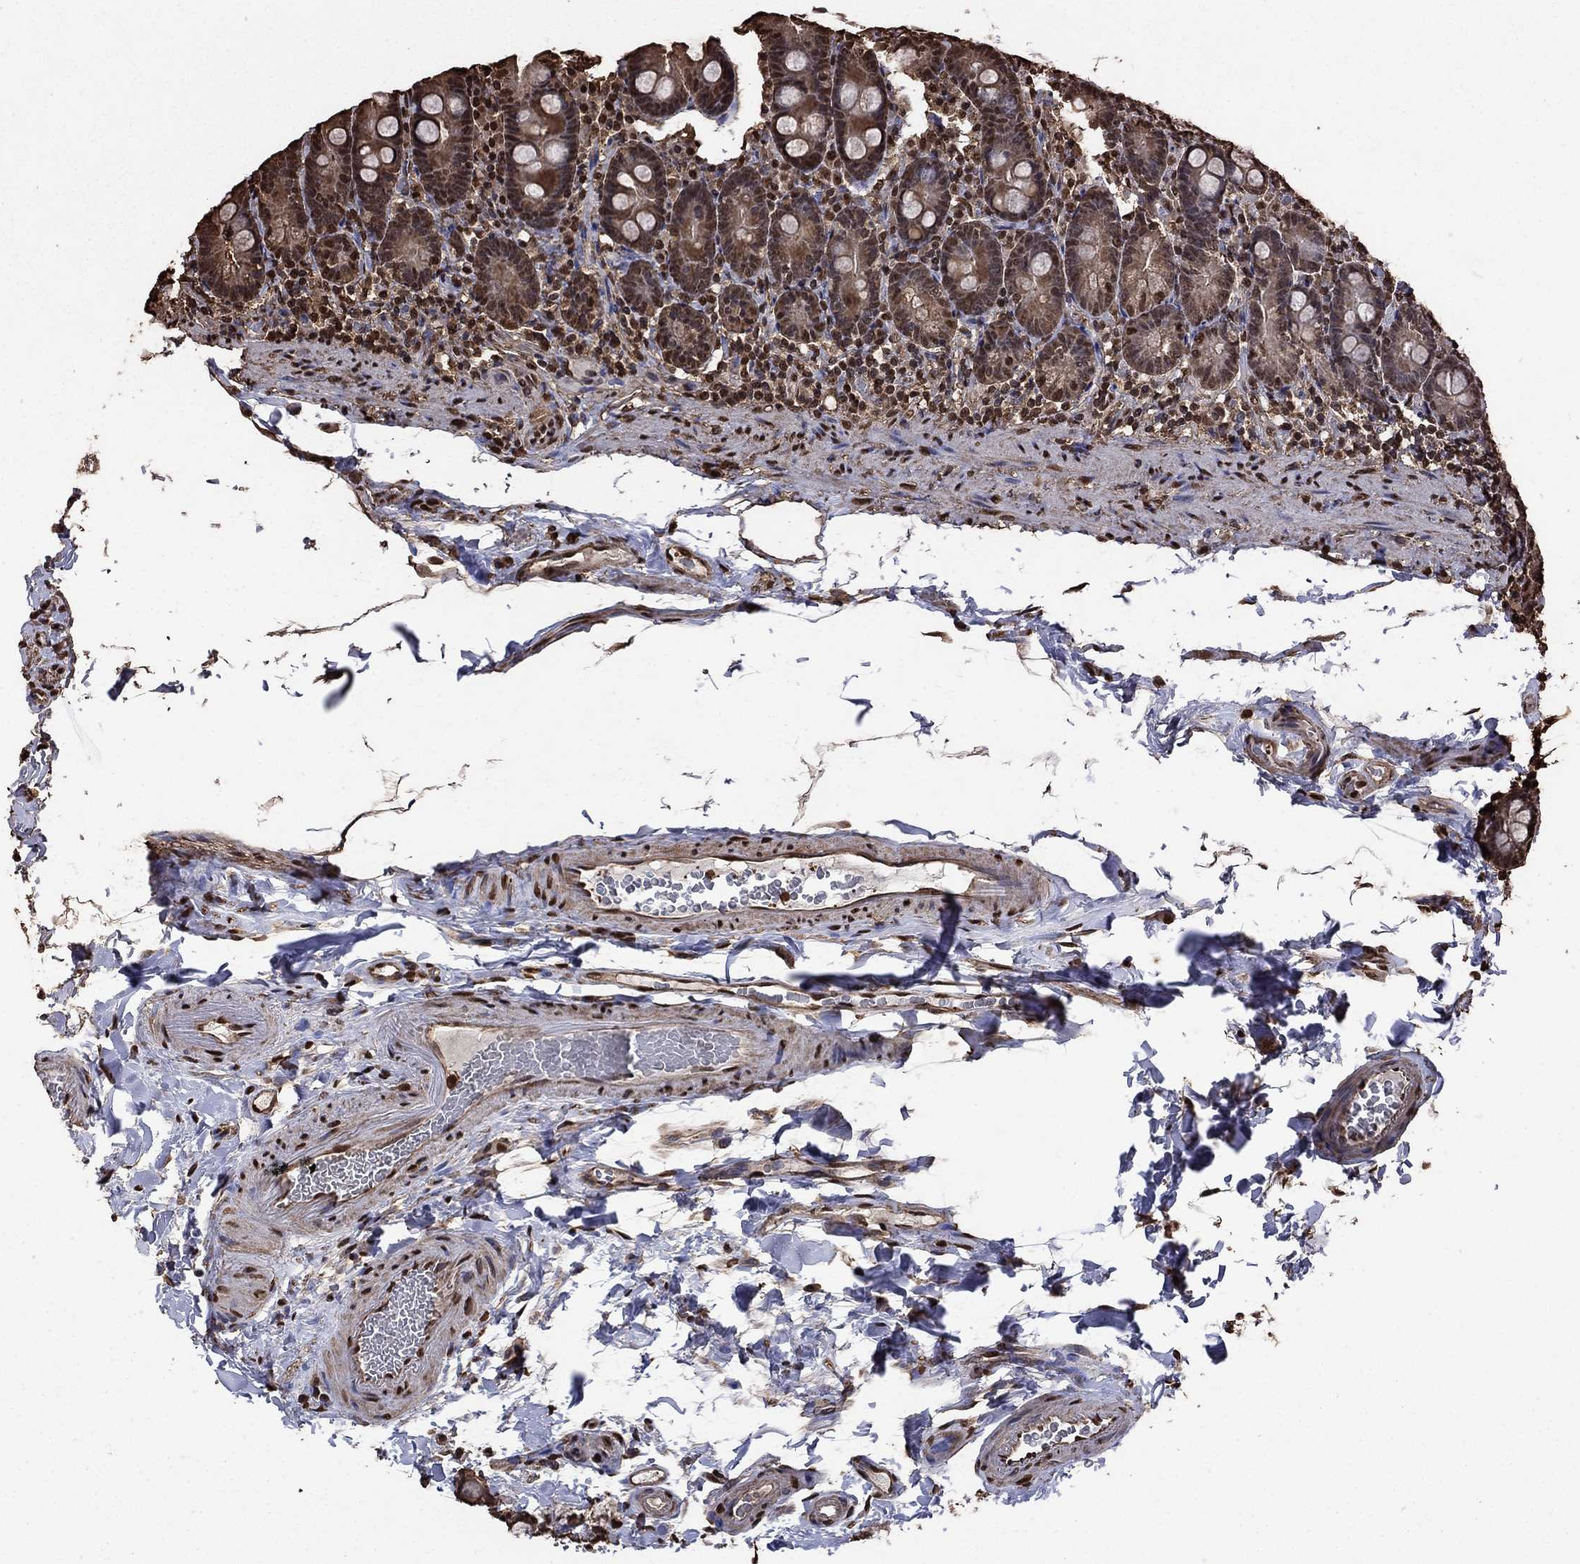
{"staining": {"intensity": "moderate", "quantity": "<25%", "location": "nuclear"}, "tissue": "duodenum", "cell_type": "Glandular cells", "image_type": "normal", "snomed": [{"axis": "morphology", "description": "Normal tissue, NOS"}, {"axis": "topography", "description": "Duodenum"}], "caption": "Normal duodenum exhibits moderate nuclear staining in about <25% of glandular cells (DAB IHC, brown staining for protein, blue staining for nuclei)..", "gene": "GAPDH", "patient": {"sex": "female", "age": 67}}